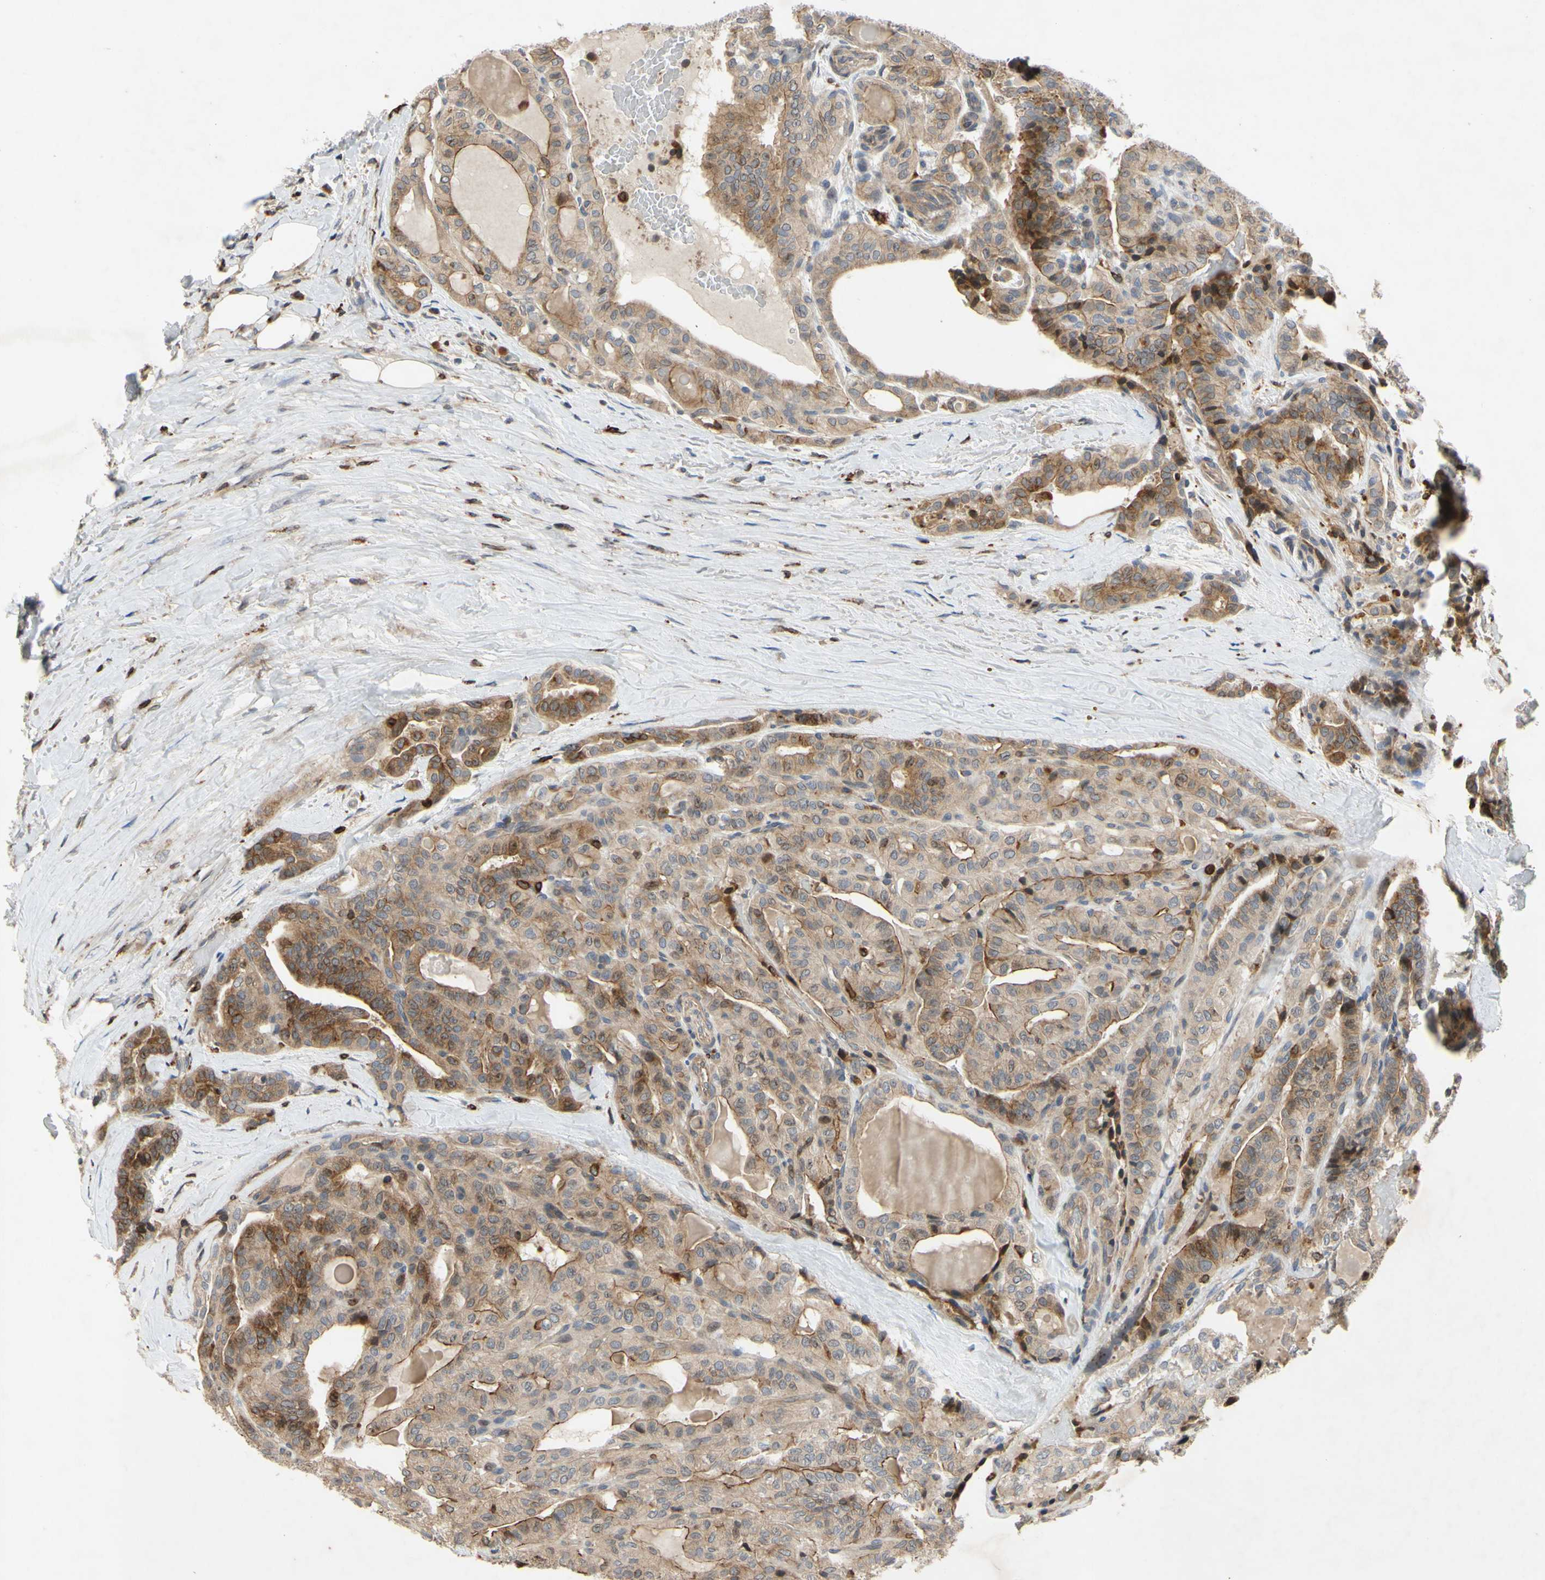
{"staining": {"intensity": "weak", "quantity": ">75%", "location": "cytoplasmic/membranous"}, "tissue": "thyroid cancer", "cell_type": "Tumor cells", "image_type": "cancer", "snomed": [{"axis": "morphology", "description": "Papillary adenocarcinoma, NOS"}, {"axis": "topography", "description": "Thyroid gland"}], "caption": "Immunohistochemistry of human thyroid cancer (papillary adenocarcinoma) exhibits low levels of weak cytoplasmic/membranous expression in about >75% of tumor cells.", "gene": "PLXNA2", "patient": {"sex": "male", "age": 77}}